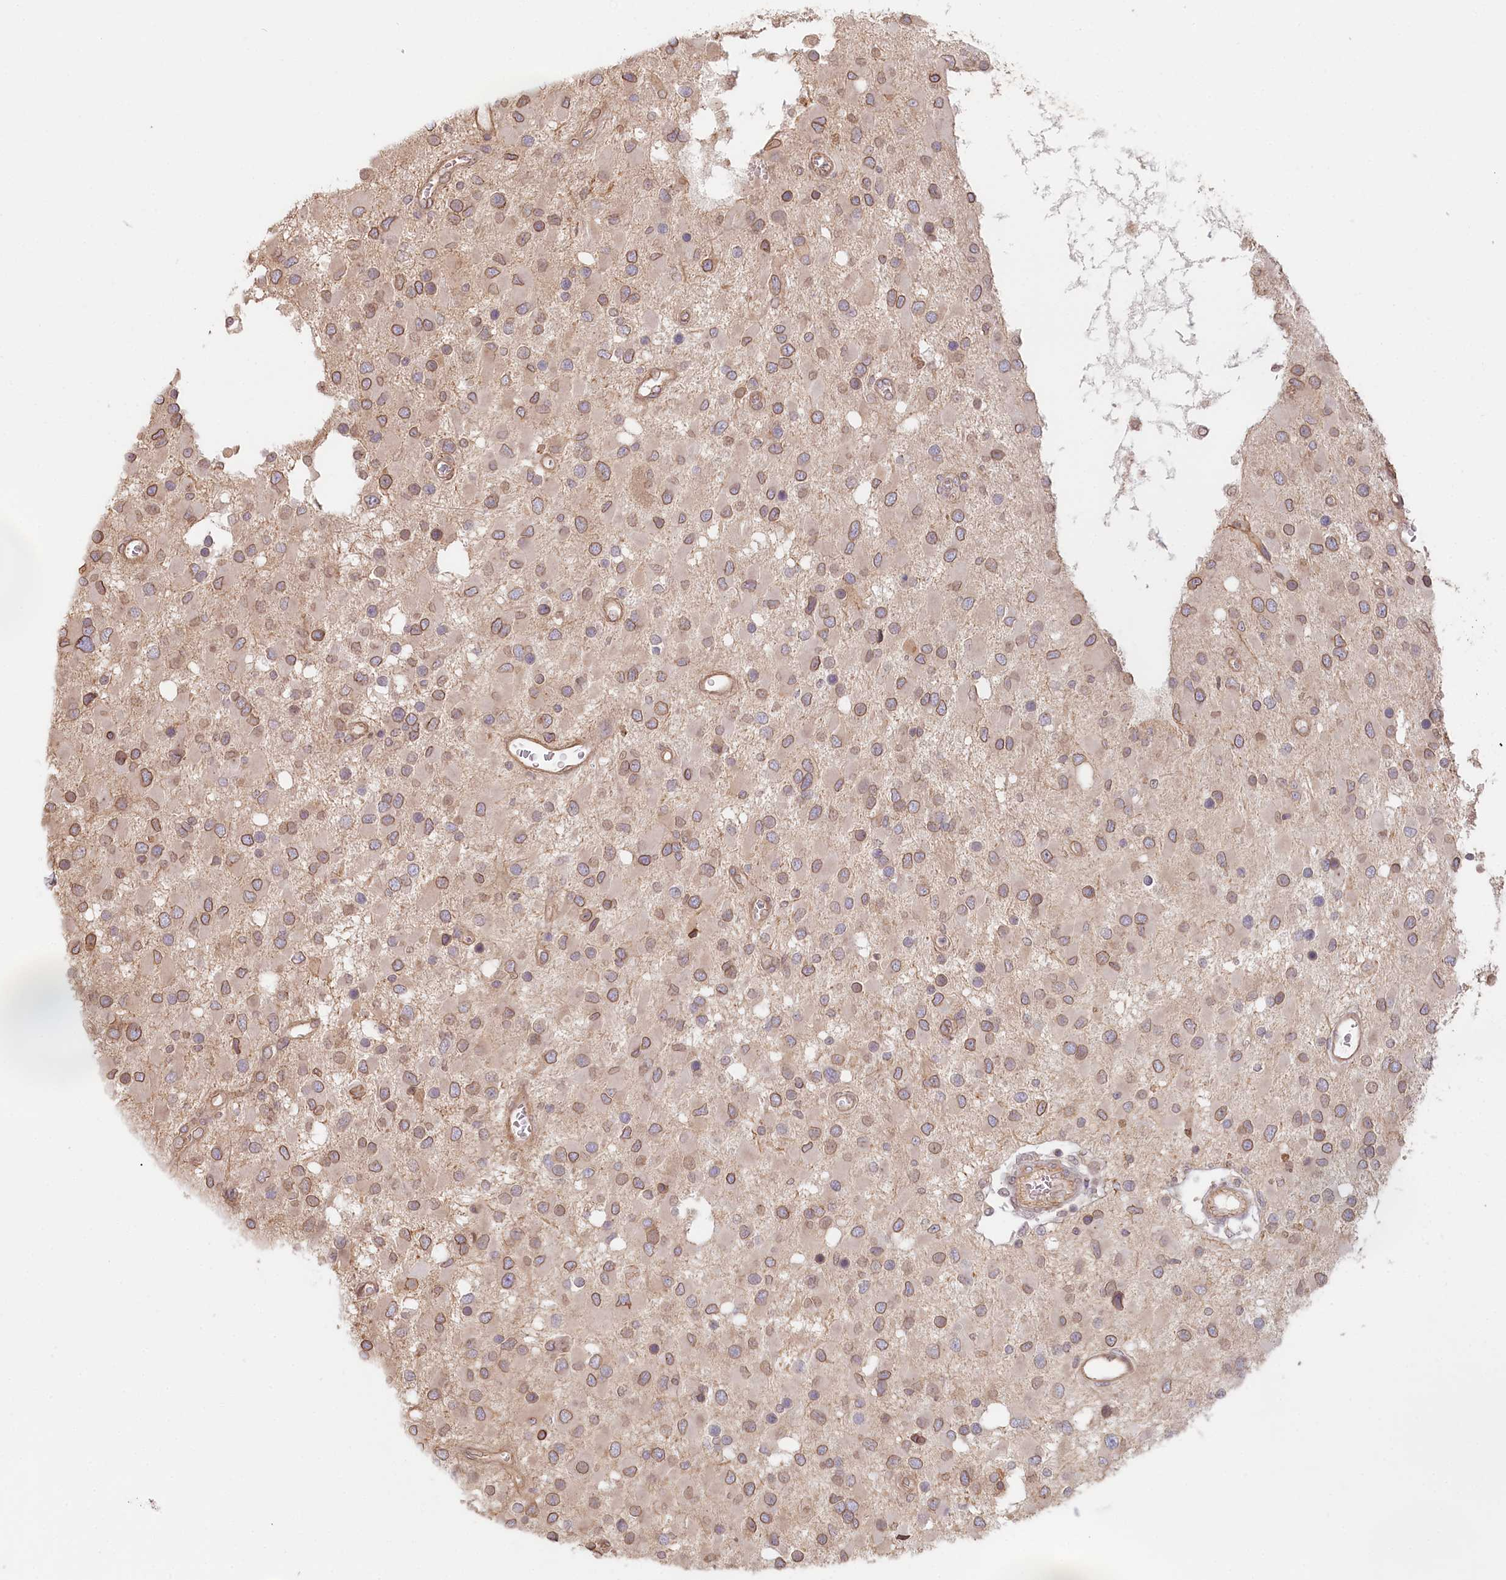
{"staining": {"intensity": "moderate", "quantity": ">75%", "location": "cytoplasmic/membranous,nuclear"}, "tissue": "glioma", "cell_type": "Tumor cells", "image_type": "cancer", "snomed": [{"axis": "morphology", "description": "Glioma, malignant, High grade"}, {"axis": "topography", "description": "Brain"}], "caption": "Immunohistochemical staining of human glioma shows medium levels of moderate cytoplasmic/membranous and nuclear expression in approximately >75% of tumor cells. The protein is stained brown, and the nuclei are stained in blue (DAB (3,3'-diaminobenzidine) IHC with brightfield microscopy, high magnification).", "gene": "TCHP", "patient": {"sex": "male", "age": 53}}